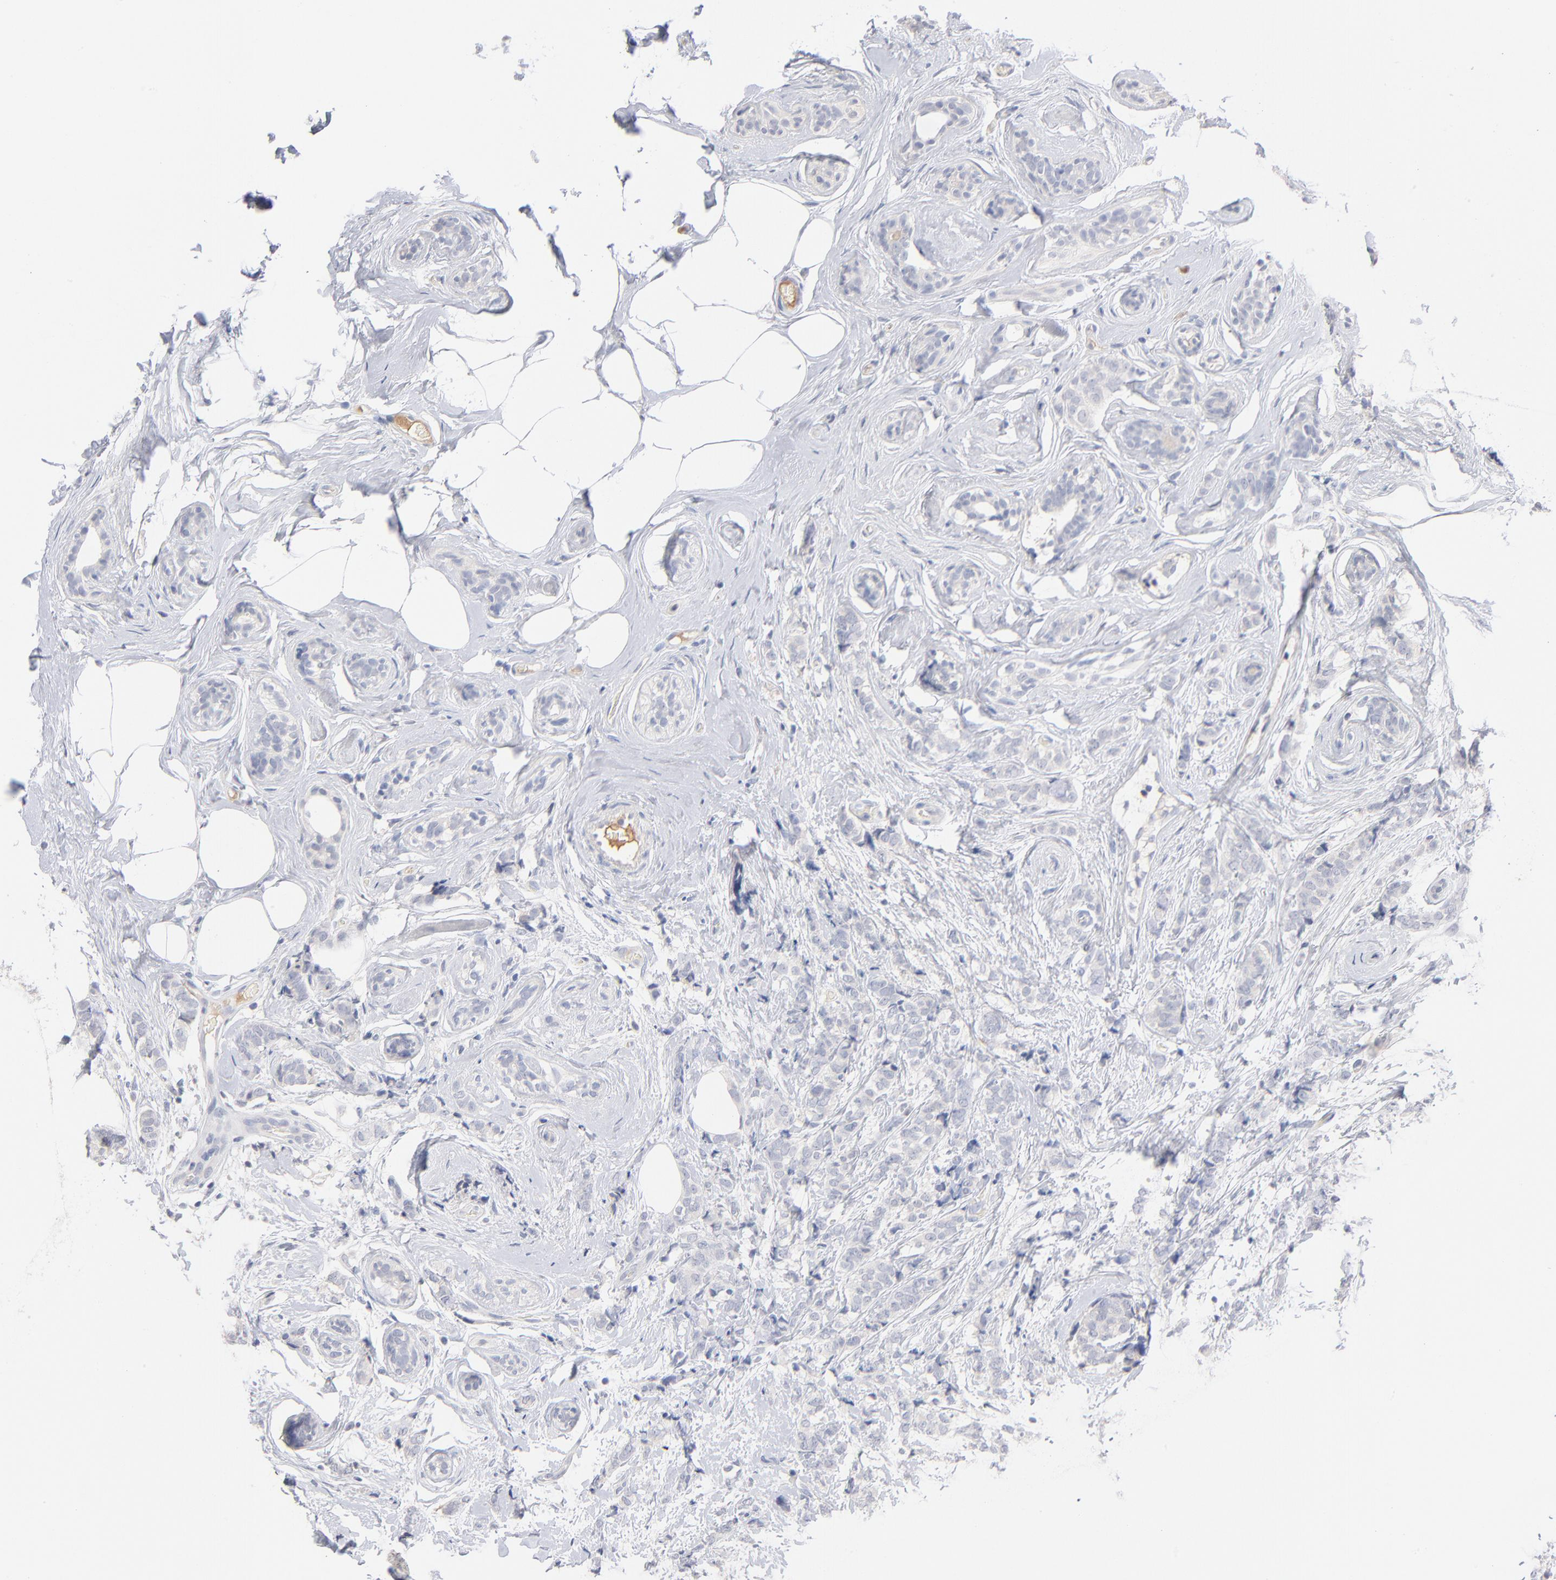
{"staining": {"intensity": "negative", "quantity": "none", "location": "none"}, "tissue": "breast cancer", "cell_type": "Tumor cells", "image_type": "cancer", "snomed": [{"axis": "morphology", "description": "Lobular carcinoma"}, {"axis": "topography", "description": "Breast"}], "caption": "Image shows no protein expression in tumor cells of breast lobular carcinoma tissue.", "gene": "F12", "patient": {"sex": "female", "age": 60}}